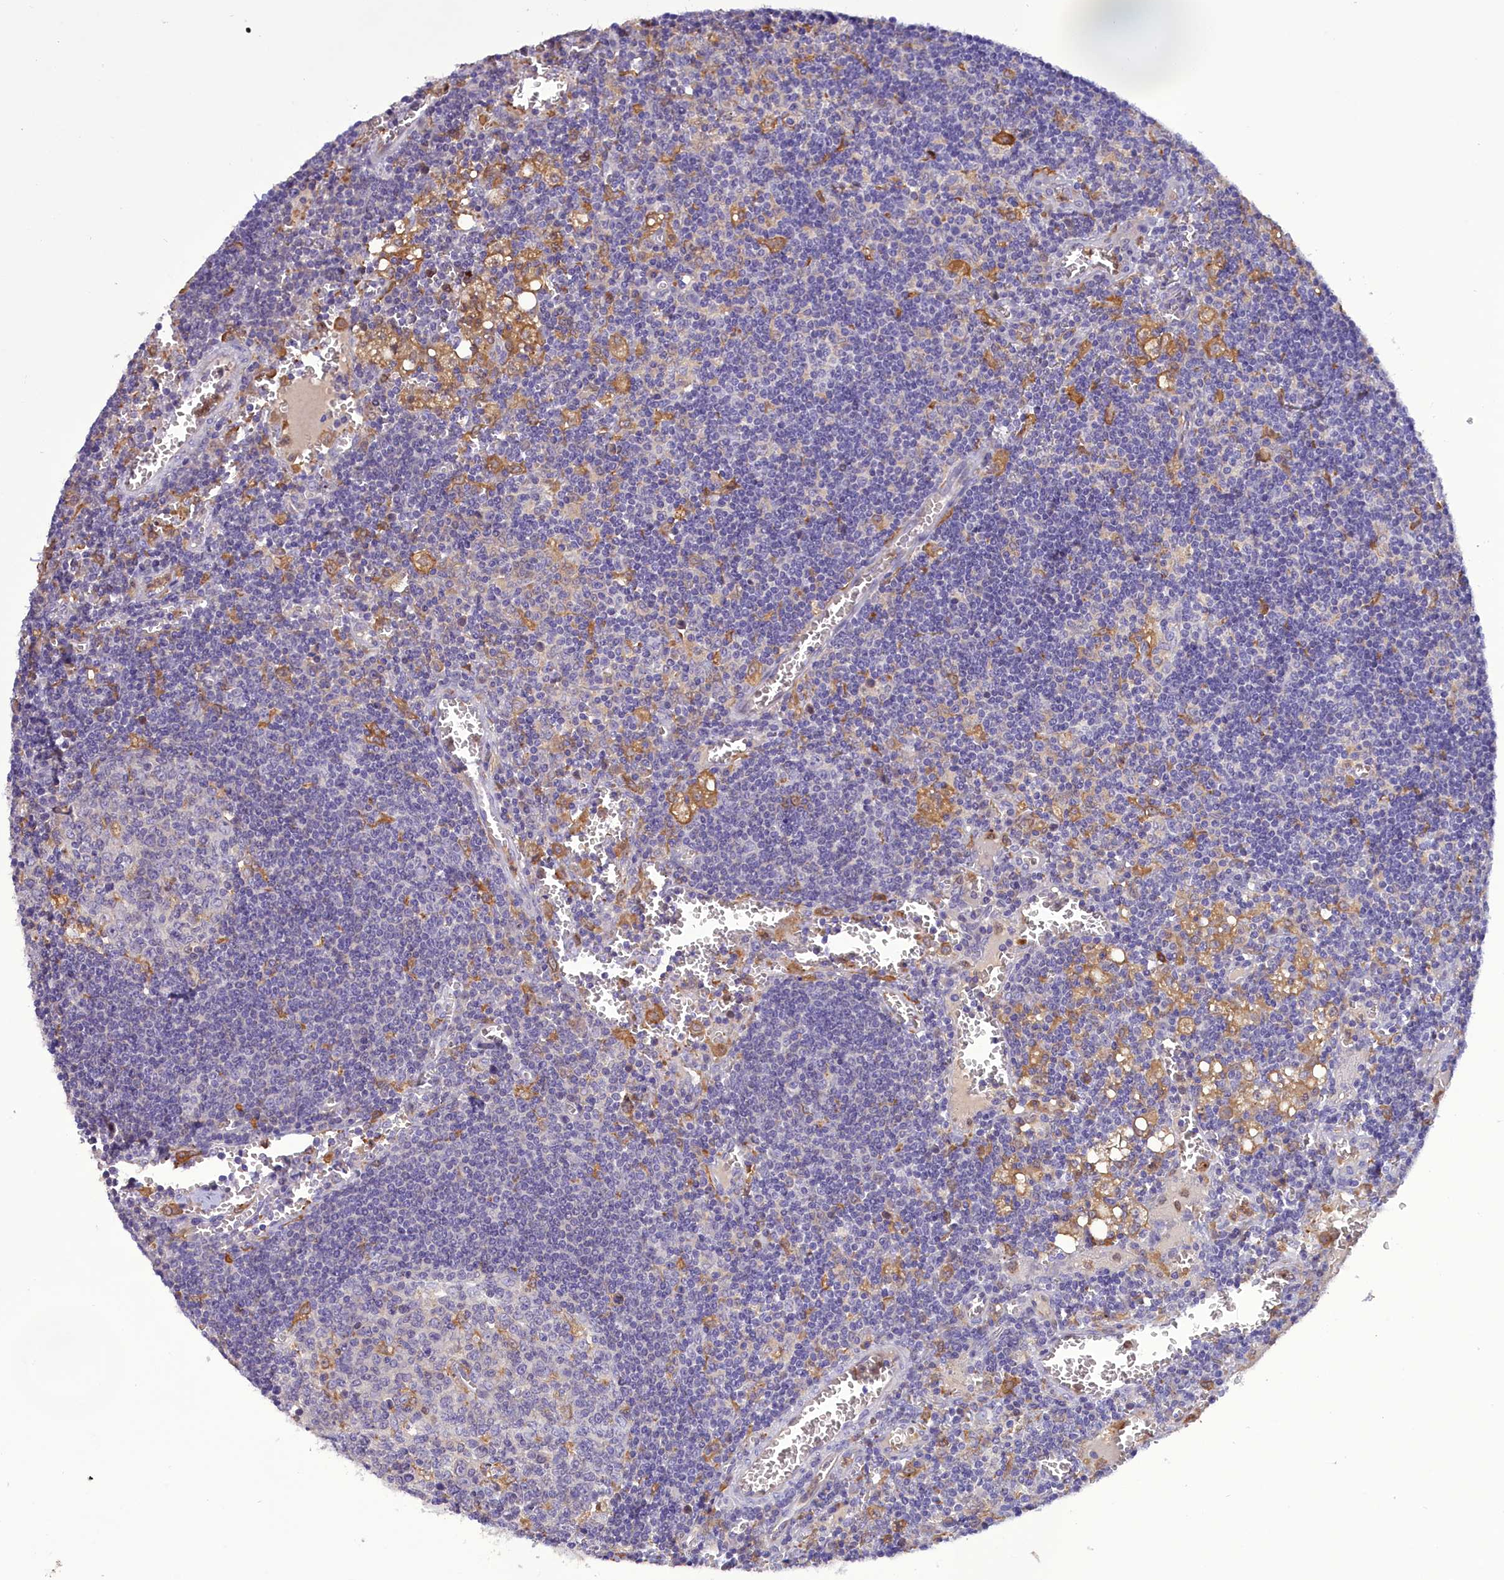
{"staining": {"intensity": "moderate", "quantity": "<25%", "location": "cytoplasmic/membranous"}, "tissue": "lymph node", "cell_type": "Germinal center cells", "image_type": "normal", "snomed": [{"axis": "morphology", "description": "Normal tissue, NOS"}, {"axis": "topography", "description": "Lymph node"}], "caption": "Protein staining by IHC exhibits moderate cytoplasmic/membranous expression in approximately <25% of germinal center cells in unremarkable lymph node.", "gene": "FAM149B1", "patient": {"sex": "female", "age": 73}}